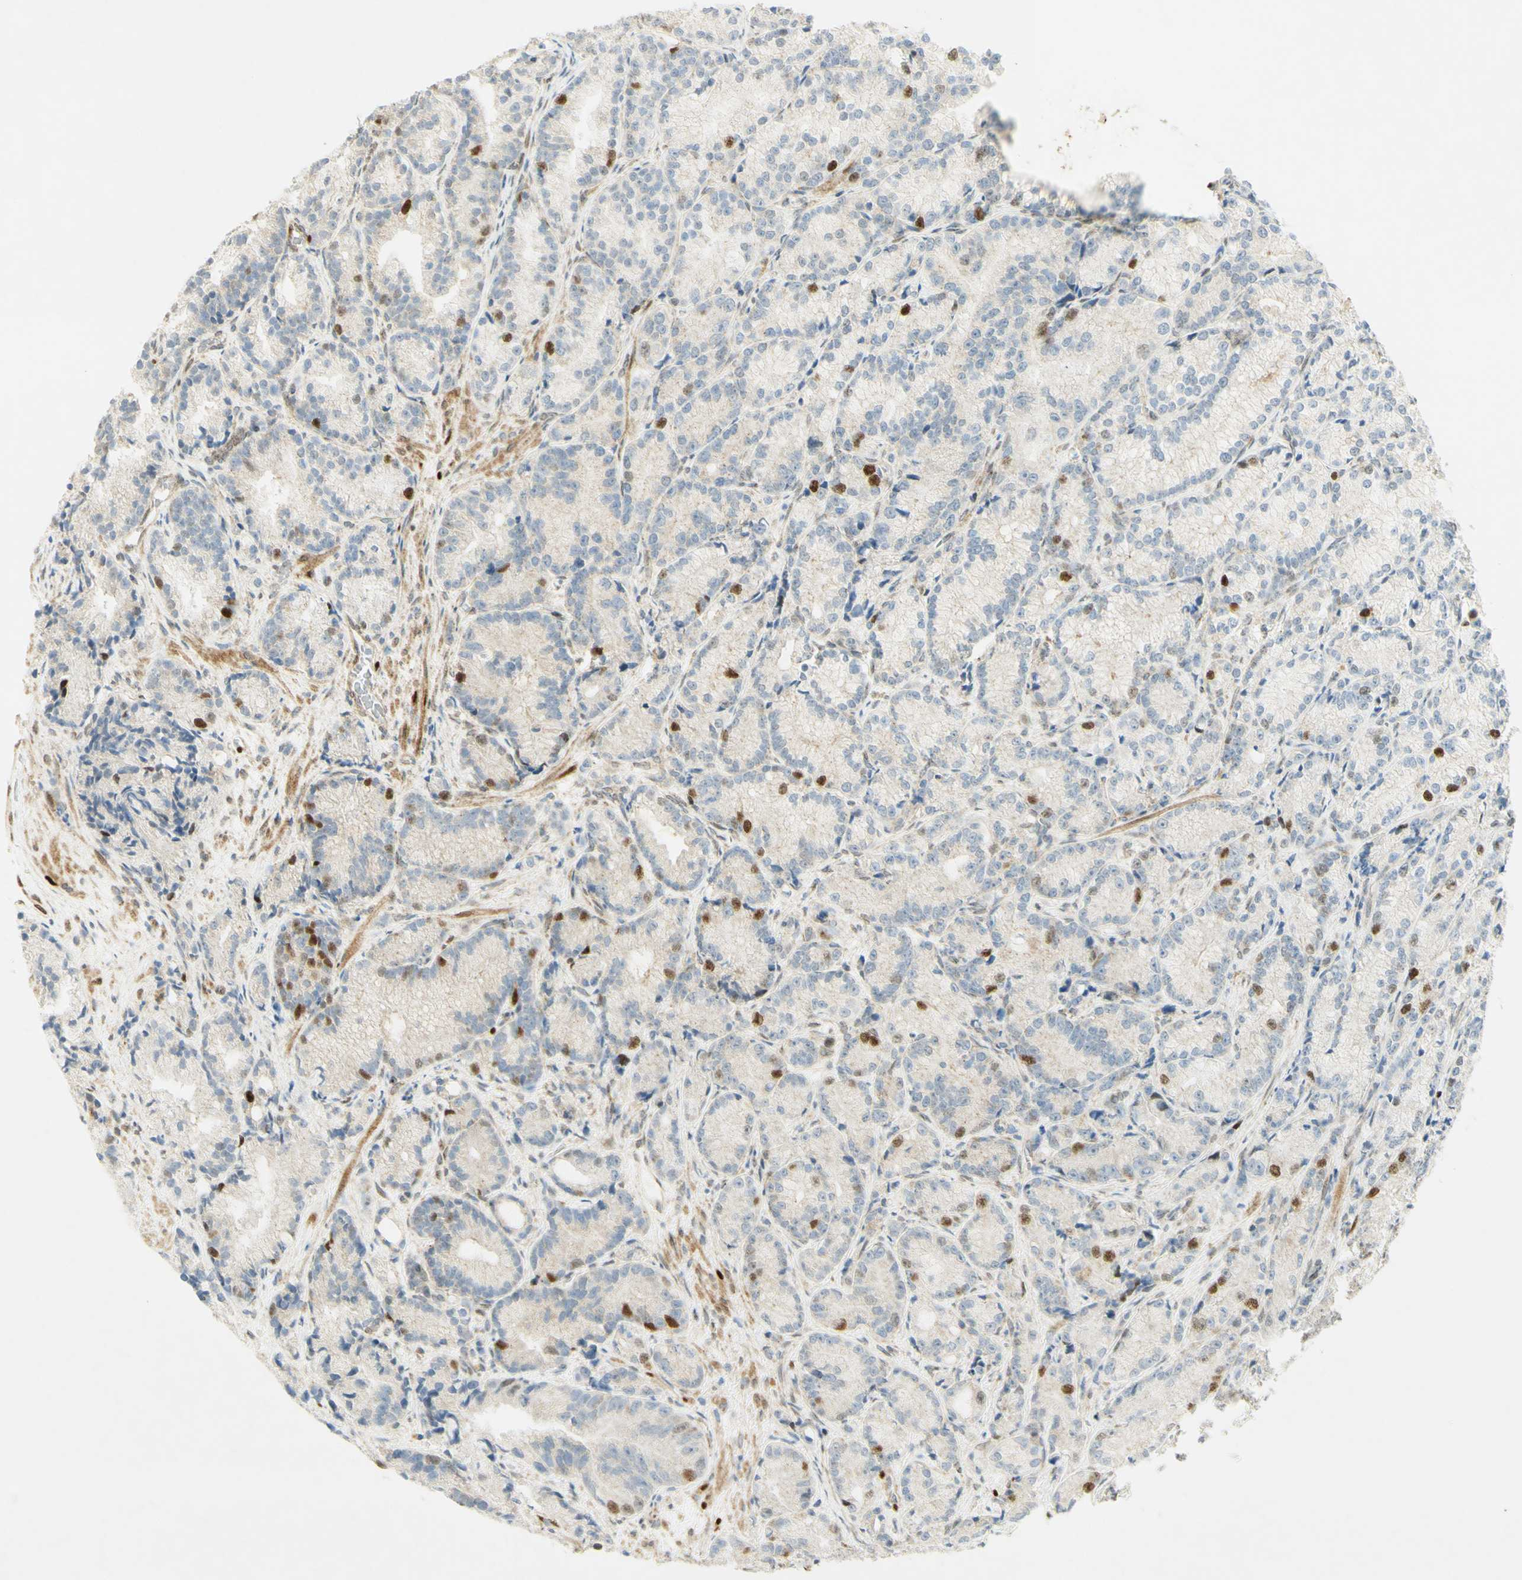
{"staining": {"intensity": "strong", "quantity": "<25%", "location": "nuclear"}, "tissue": "prostate cancer", "cell_type": "Tumor cells", "image_type": "cancer", "snomed": [{"axis": "morphology", "description": "Adenocarcinoma, Low grade"}, {"axis": "topography", "description": "Prostate"}], "caption": "This is an image of IHC staining of prostate cancer, which shows strong expression in the nuclear of tumor cells.", "gene": "E2F1", "patient": {"sex": "male", "age": 89}}